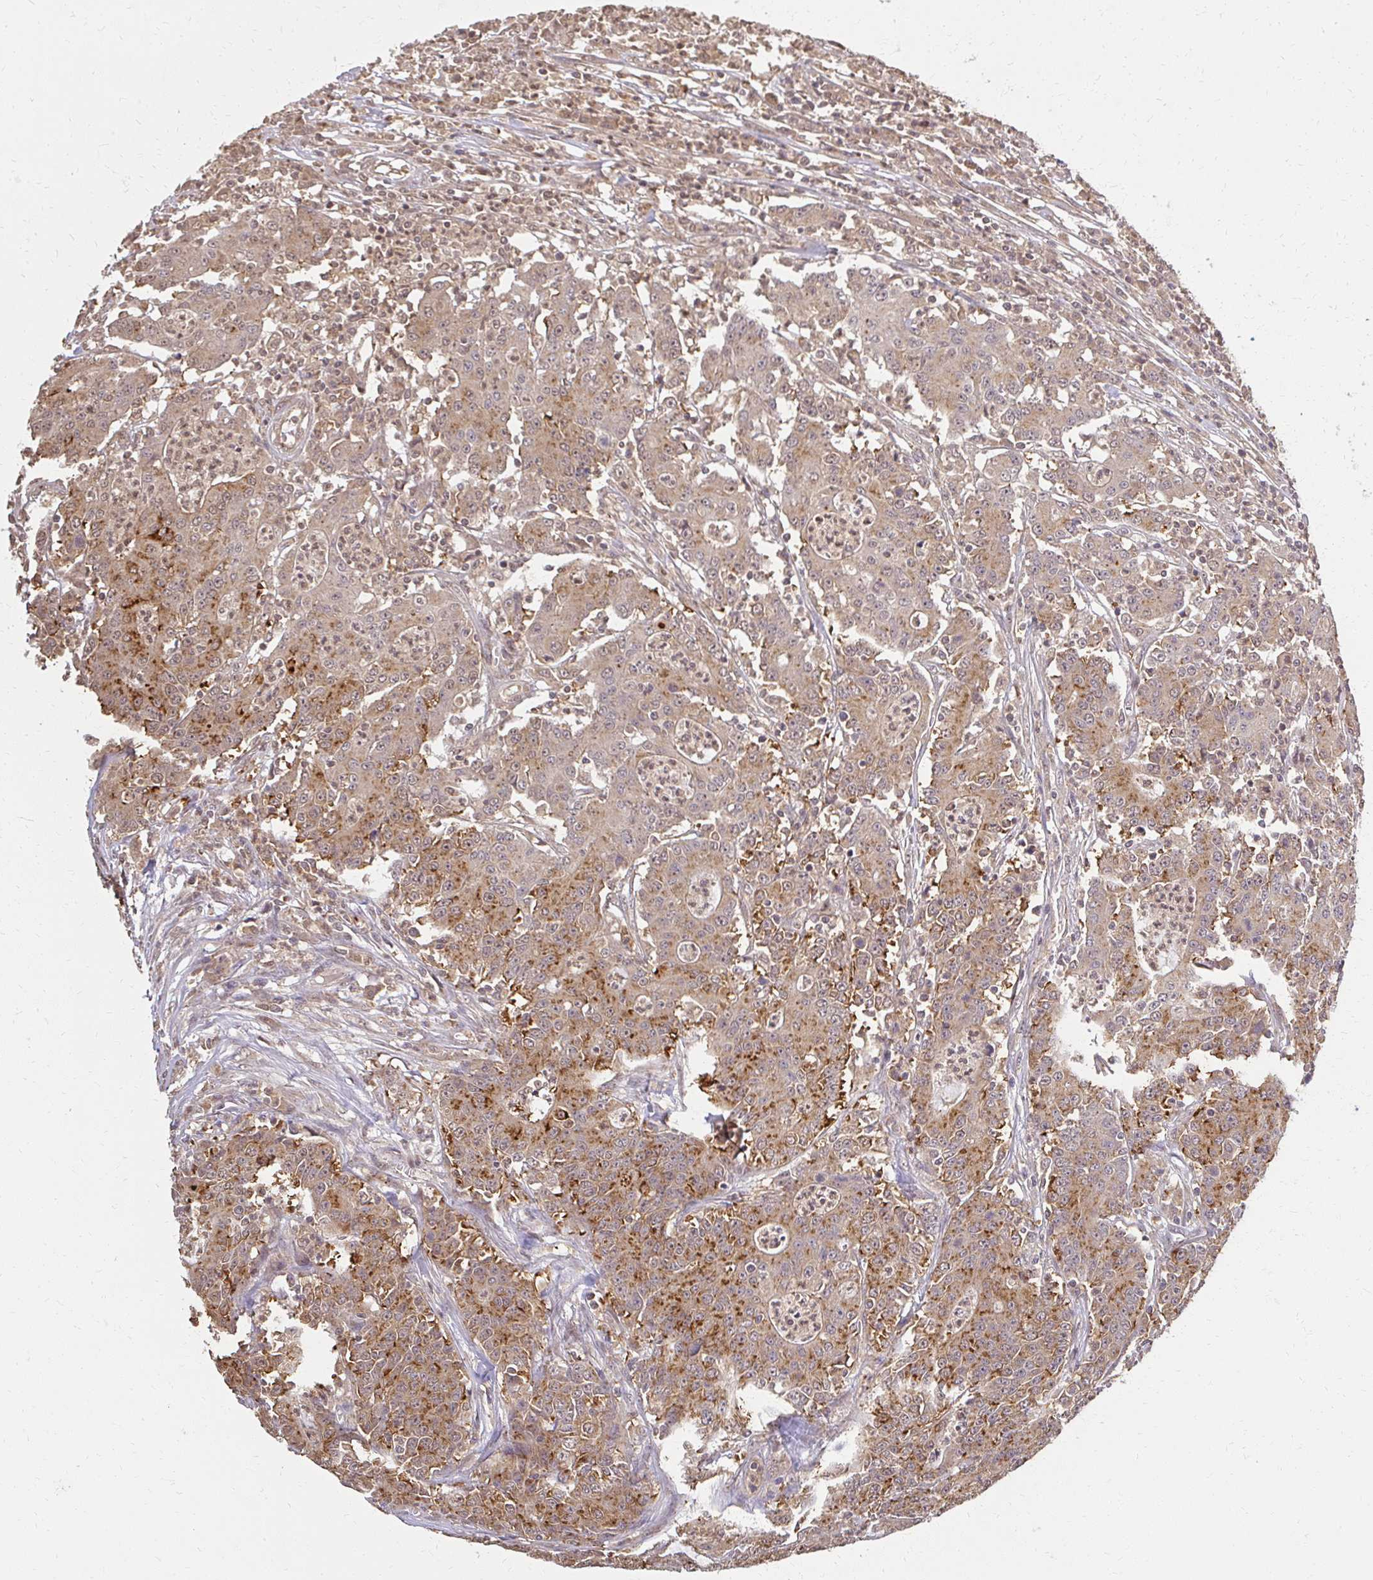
{"staining": {"intensity": "moderate", "quantity": ">75%", "location": "cytoplasmic/membranous"}, "tissue": "colorectal cancer", "cell_type": "Tumor cells", "image_type": "cancer", "snomed": [{"axis": "morphology", "description": "Adenocarcinoma, NOS"}, {"axis": "topography", "description": "Colon"}], "caption": "The immunohistochemical stain highlights moderate cytoplasmic/membranous staining in tumor cells of colorectal cancer (adenocarcinoma) tissue. Ihc stains the protein of interest in brown and the nuclei are stained blue.", "gene": "LARS2", "patient": {"sex": "male", "age": 83}}